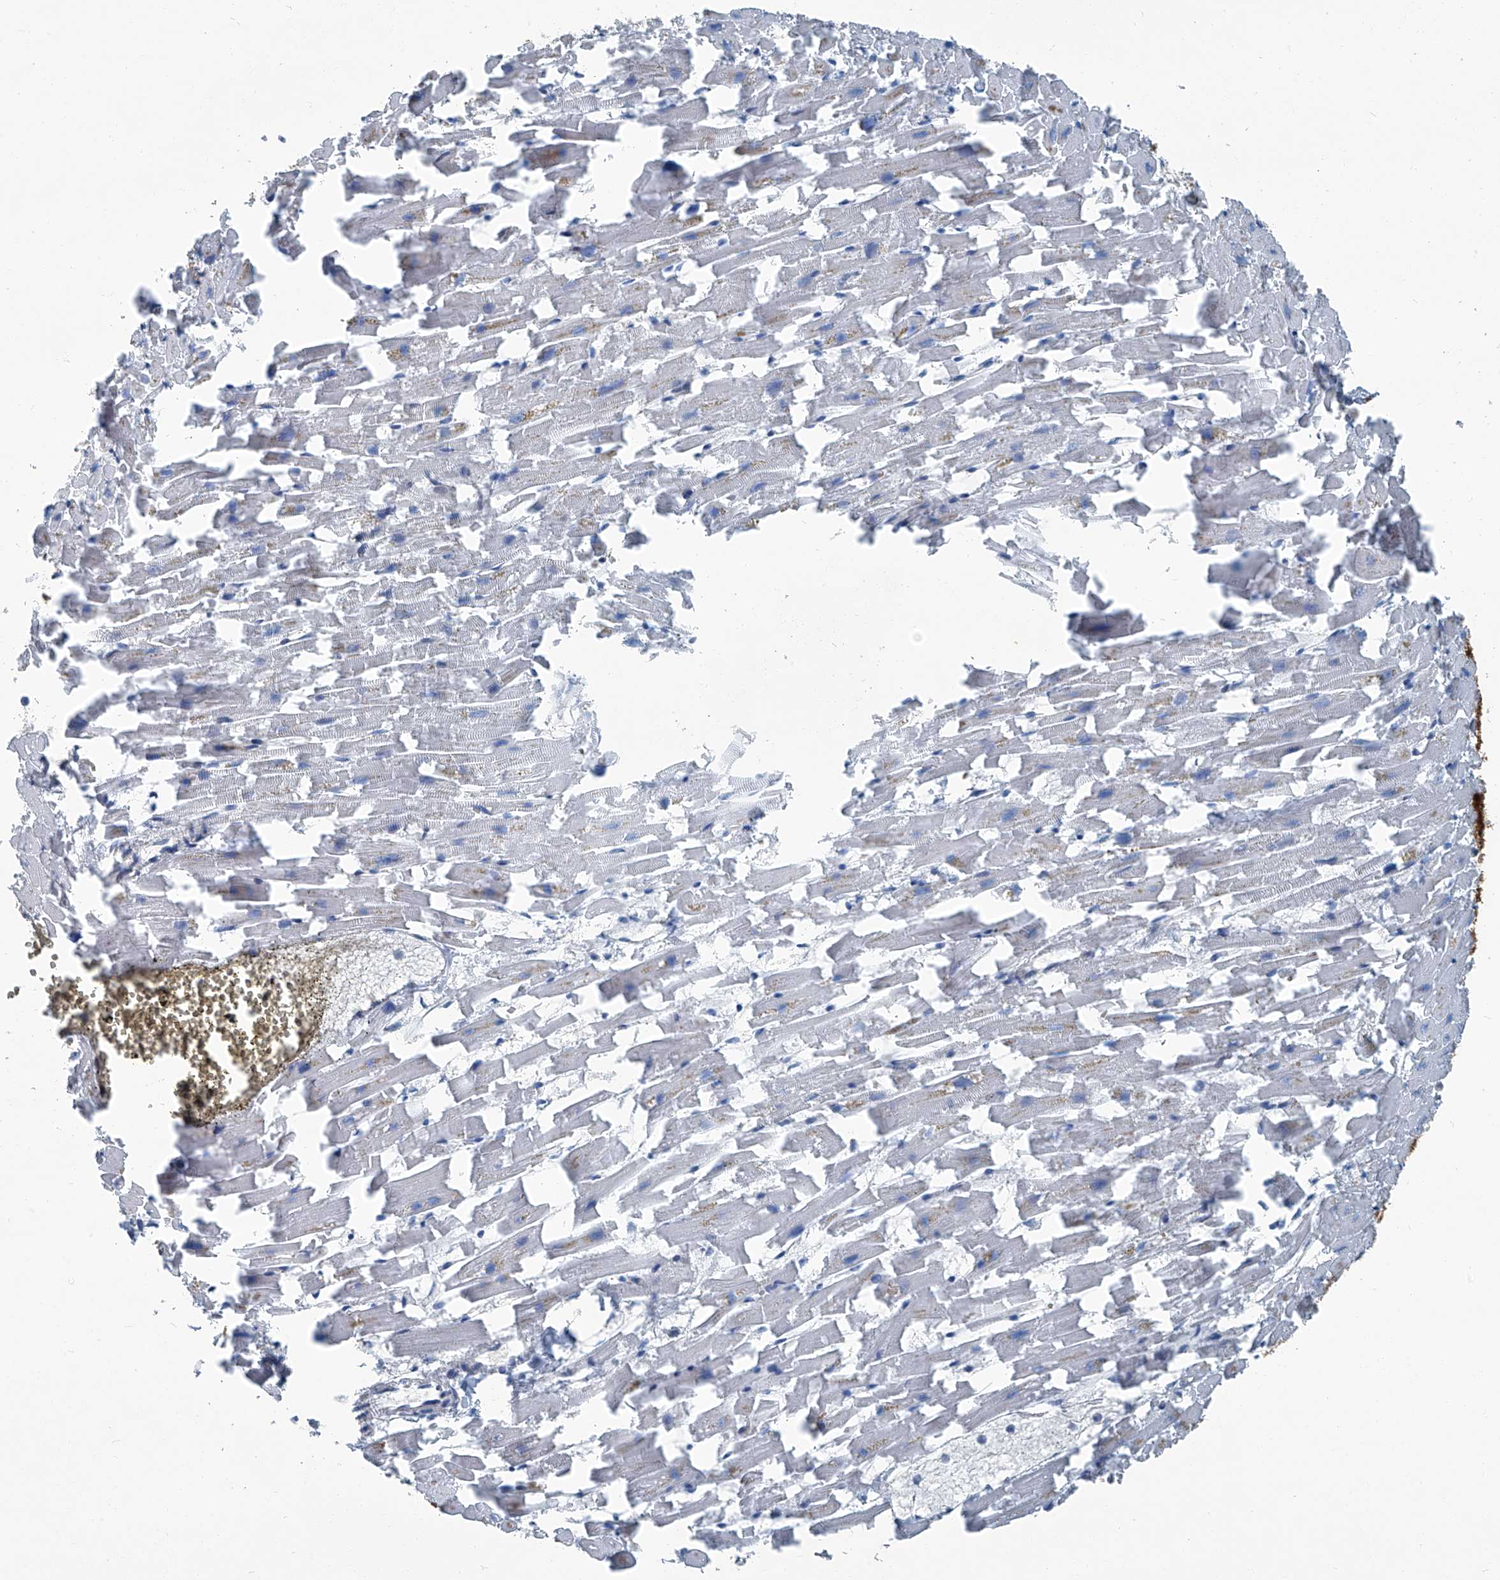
{"staining": {"intensity": "negative", "quantity": "none", "location": "none"}, "tissue": "heart muscle", "cell_type": "Cardiomyocytes", "image_type": "normal", "snomed": [{"axis": "morphology", "description": "Normal tissue, NOS"}, {"axis": "topography", "description": "Heart"}], "caption": "Photomicrograph shows no significant protein expression in cardiomyocytes of normal heart muscle. The staining is performed using DAB (3,3'-diaminobenzidine) brown chromogen with nuclei counter-stained in using hematoxylin.", "gene": "SEPTIN7", "patient": {"sex": "female", "age": 64}}